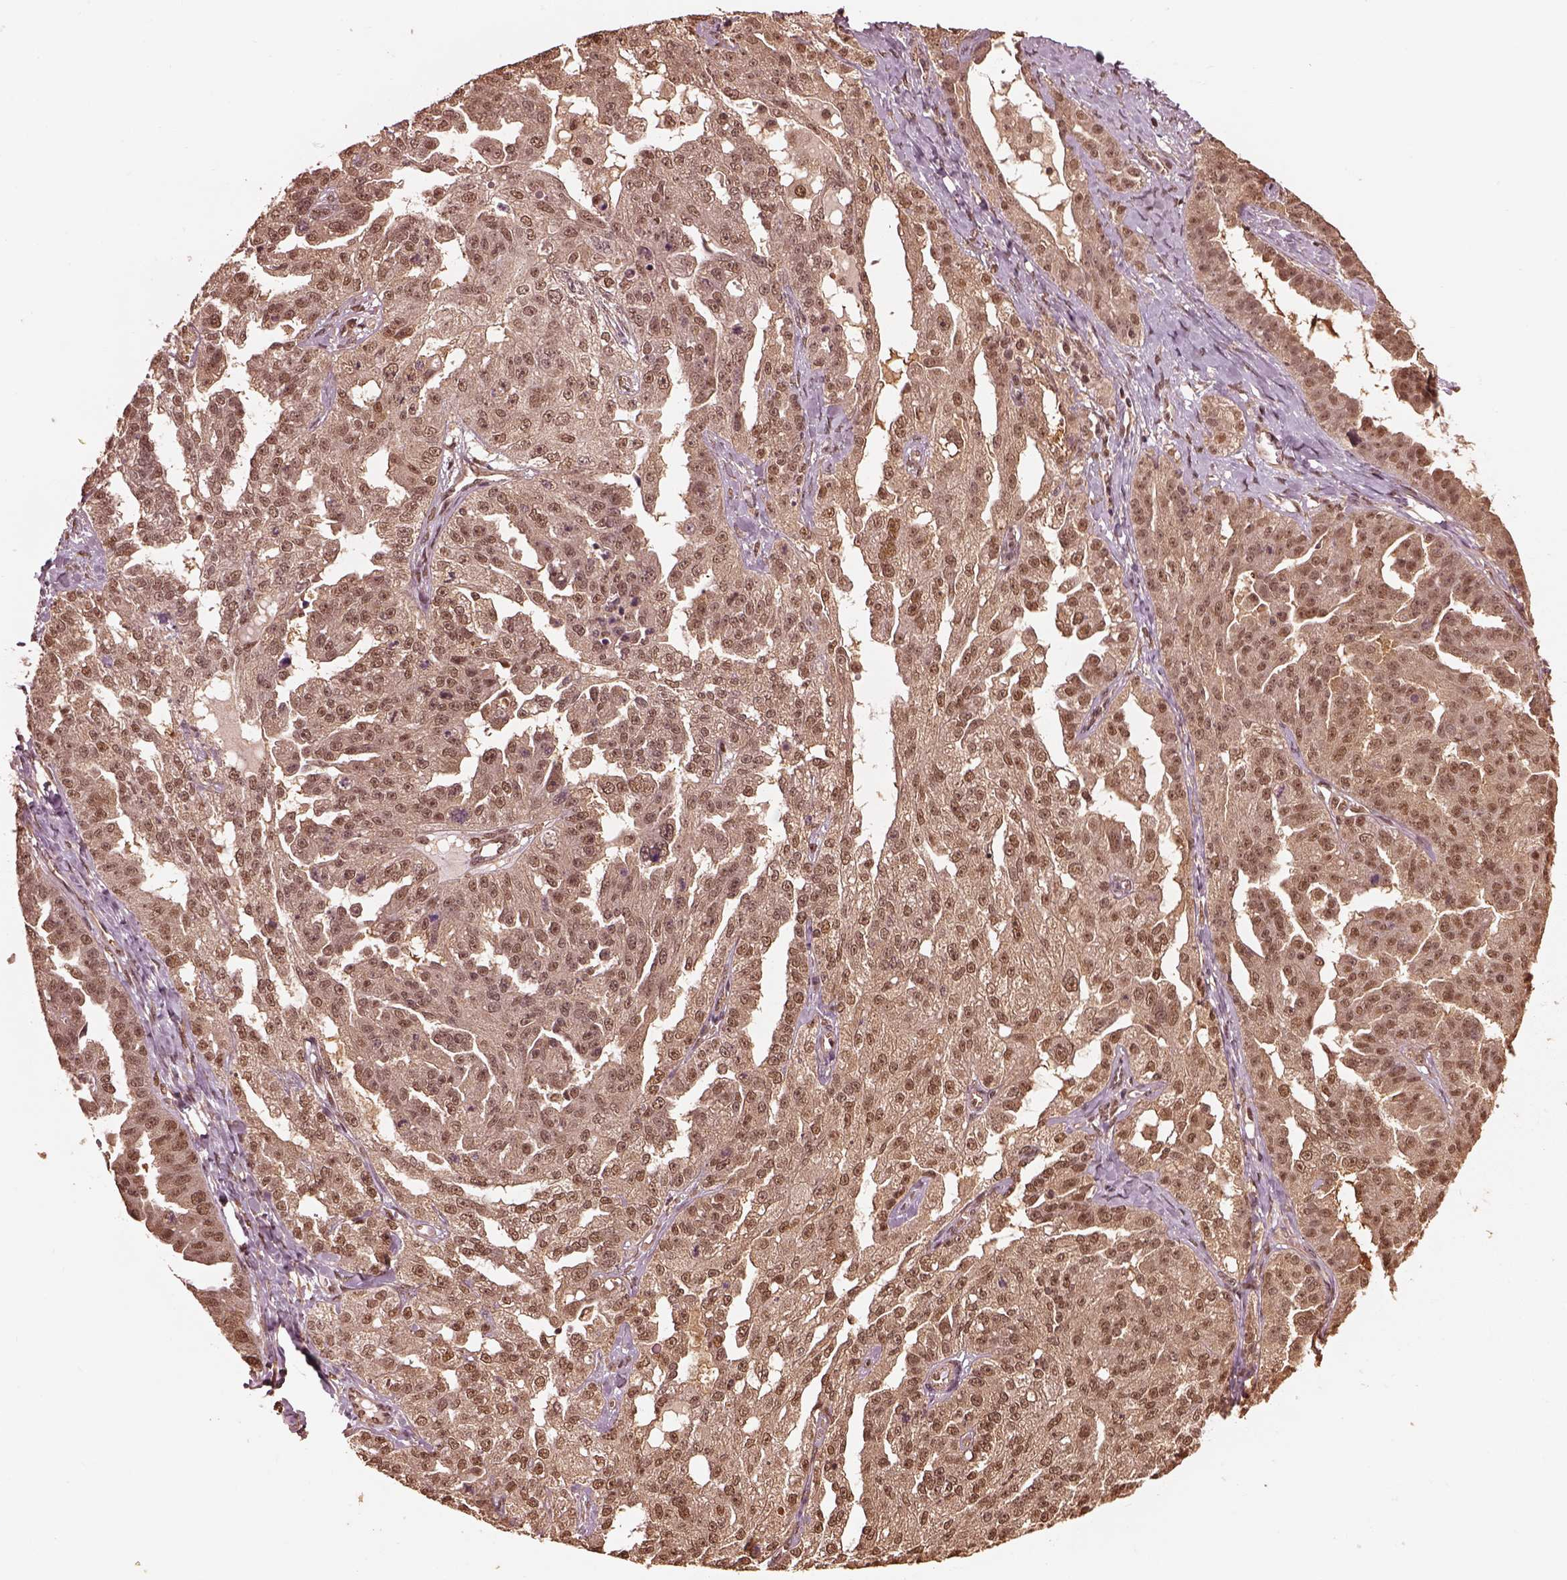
{"staining": {"intensity": "weak", "quantity": ">75%", "location": "cytoplasmic/membranous,nuclear"}, "tissue": "ovarian cancer", "cell_type": "Tumor cells", "image_type": "cancer", "snomed": [{"axis": "morphology", "description": "Cystadenocarcinoma, serous, NOS"}, {"axis": "topography", "description": "Ovary"}], "caption": "Human ovarian cancer (serous cystadenocarcinoma) stained with a brown dye reveals weak cytoplasmic/membranous and nuclear positive positivity in approximately >75% of tumor cells.", "gene": "PSMC5", "patient": {"sex": "female", "age": 58}}